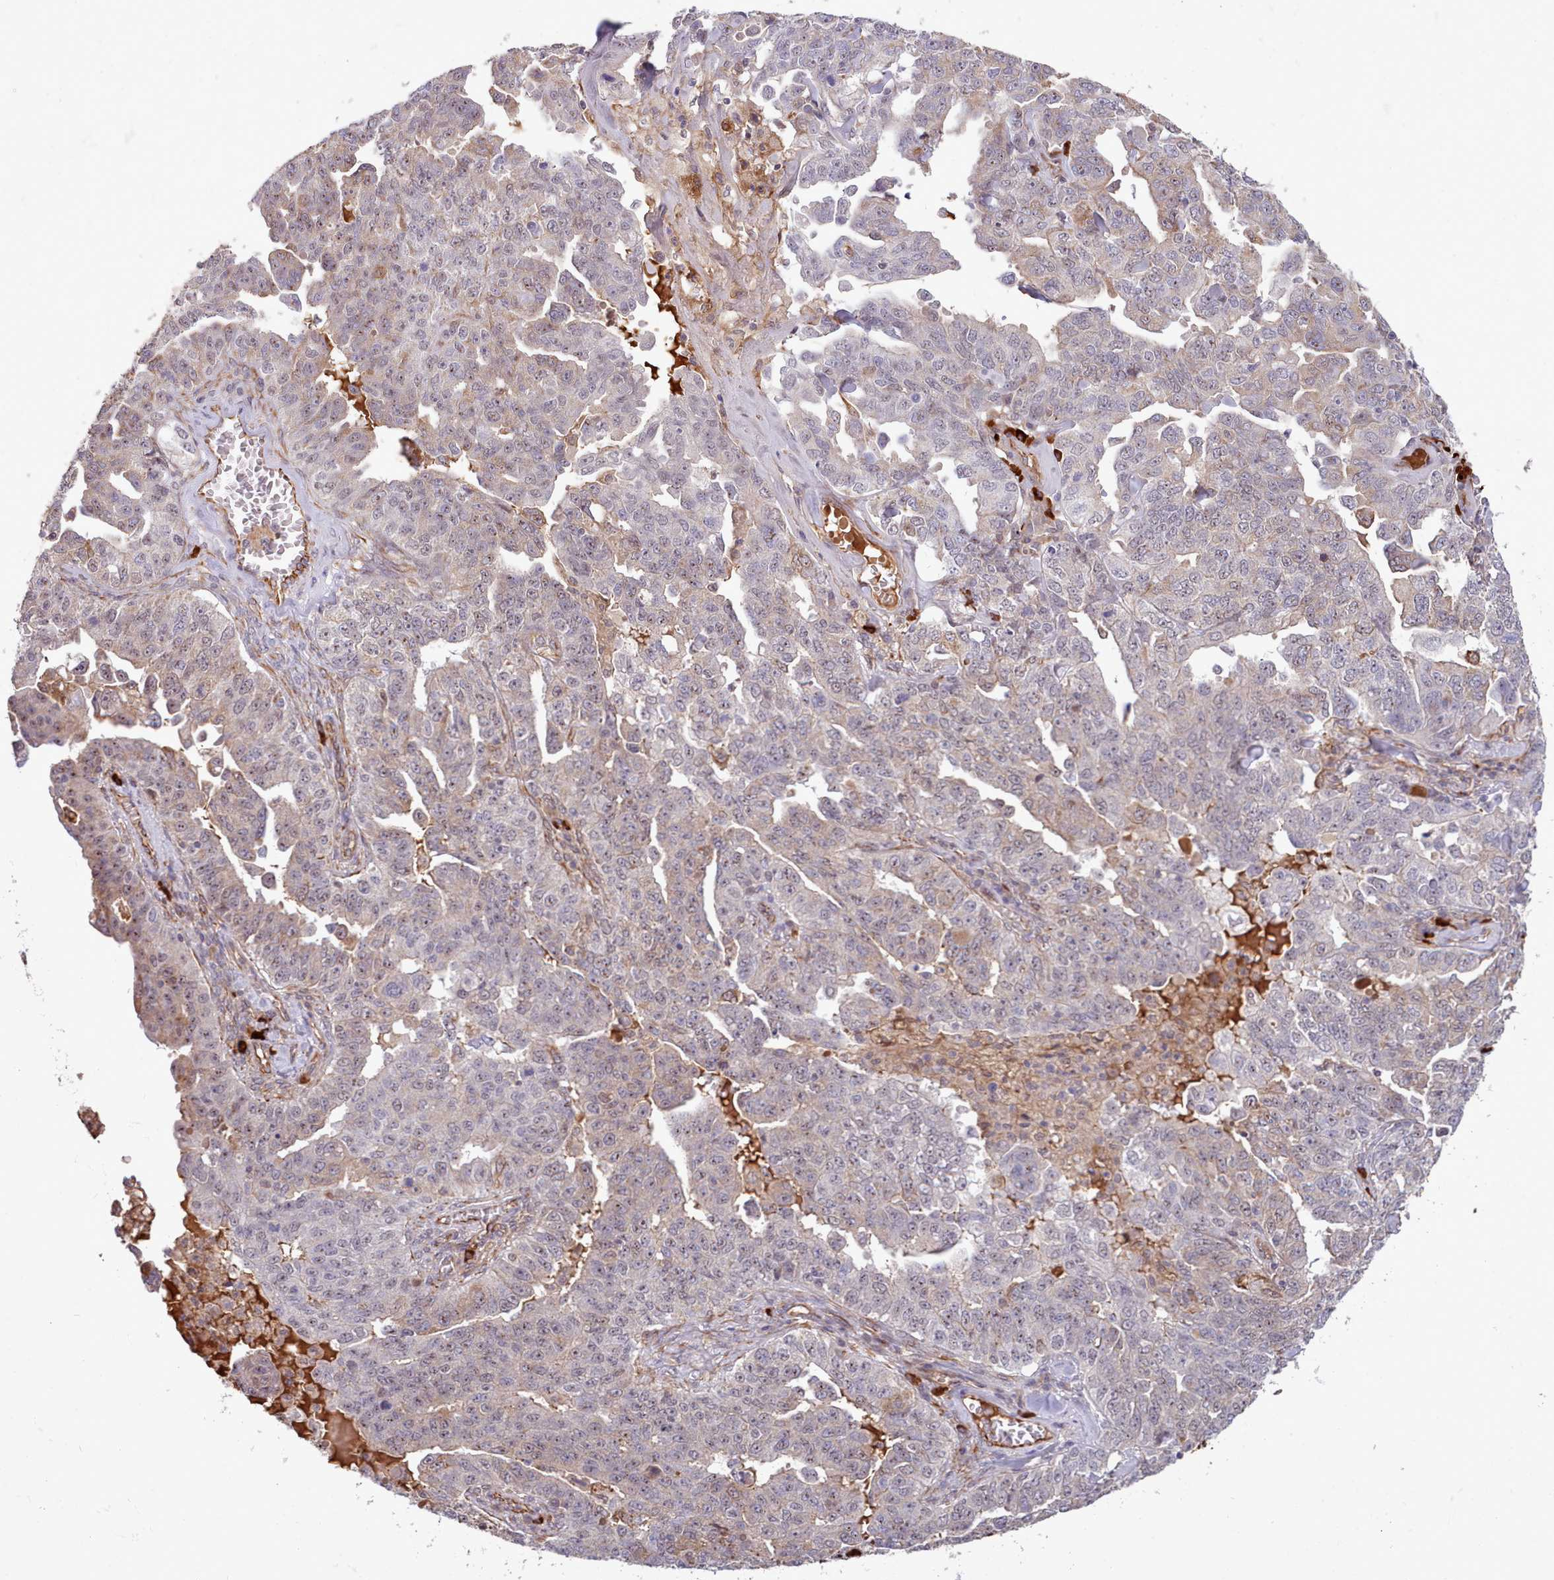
{"staining": {"intensity": "weak", "quantity": "25%-75%", "location": "cytoplasmic/membranous,nuclear"}, "tissue": "ovarian cancer", "cell_type": "Tumor cells", "image_type": "cancer", "snomed": [{"axis": "morphology", "description": "Carcinoma, endometroid"}, {"axis": "topography", "description": "Ovary"}], "caption": "This photomicrograph demonstrates immunohistochemistry (IHC) staining of human ovarian cancer, with low weak cytoplasmic/membranous and nuclear staining in approximately 25%-75% of tumor cells.", "gene": "ZC3H13", "patient": {"sex": "female", "age": 62}}